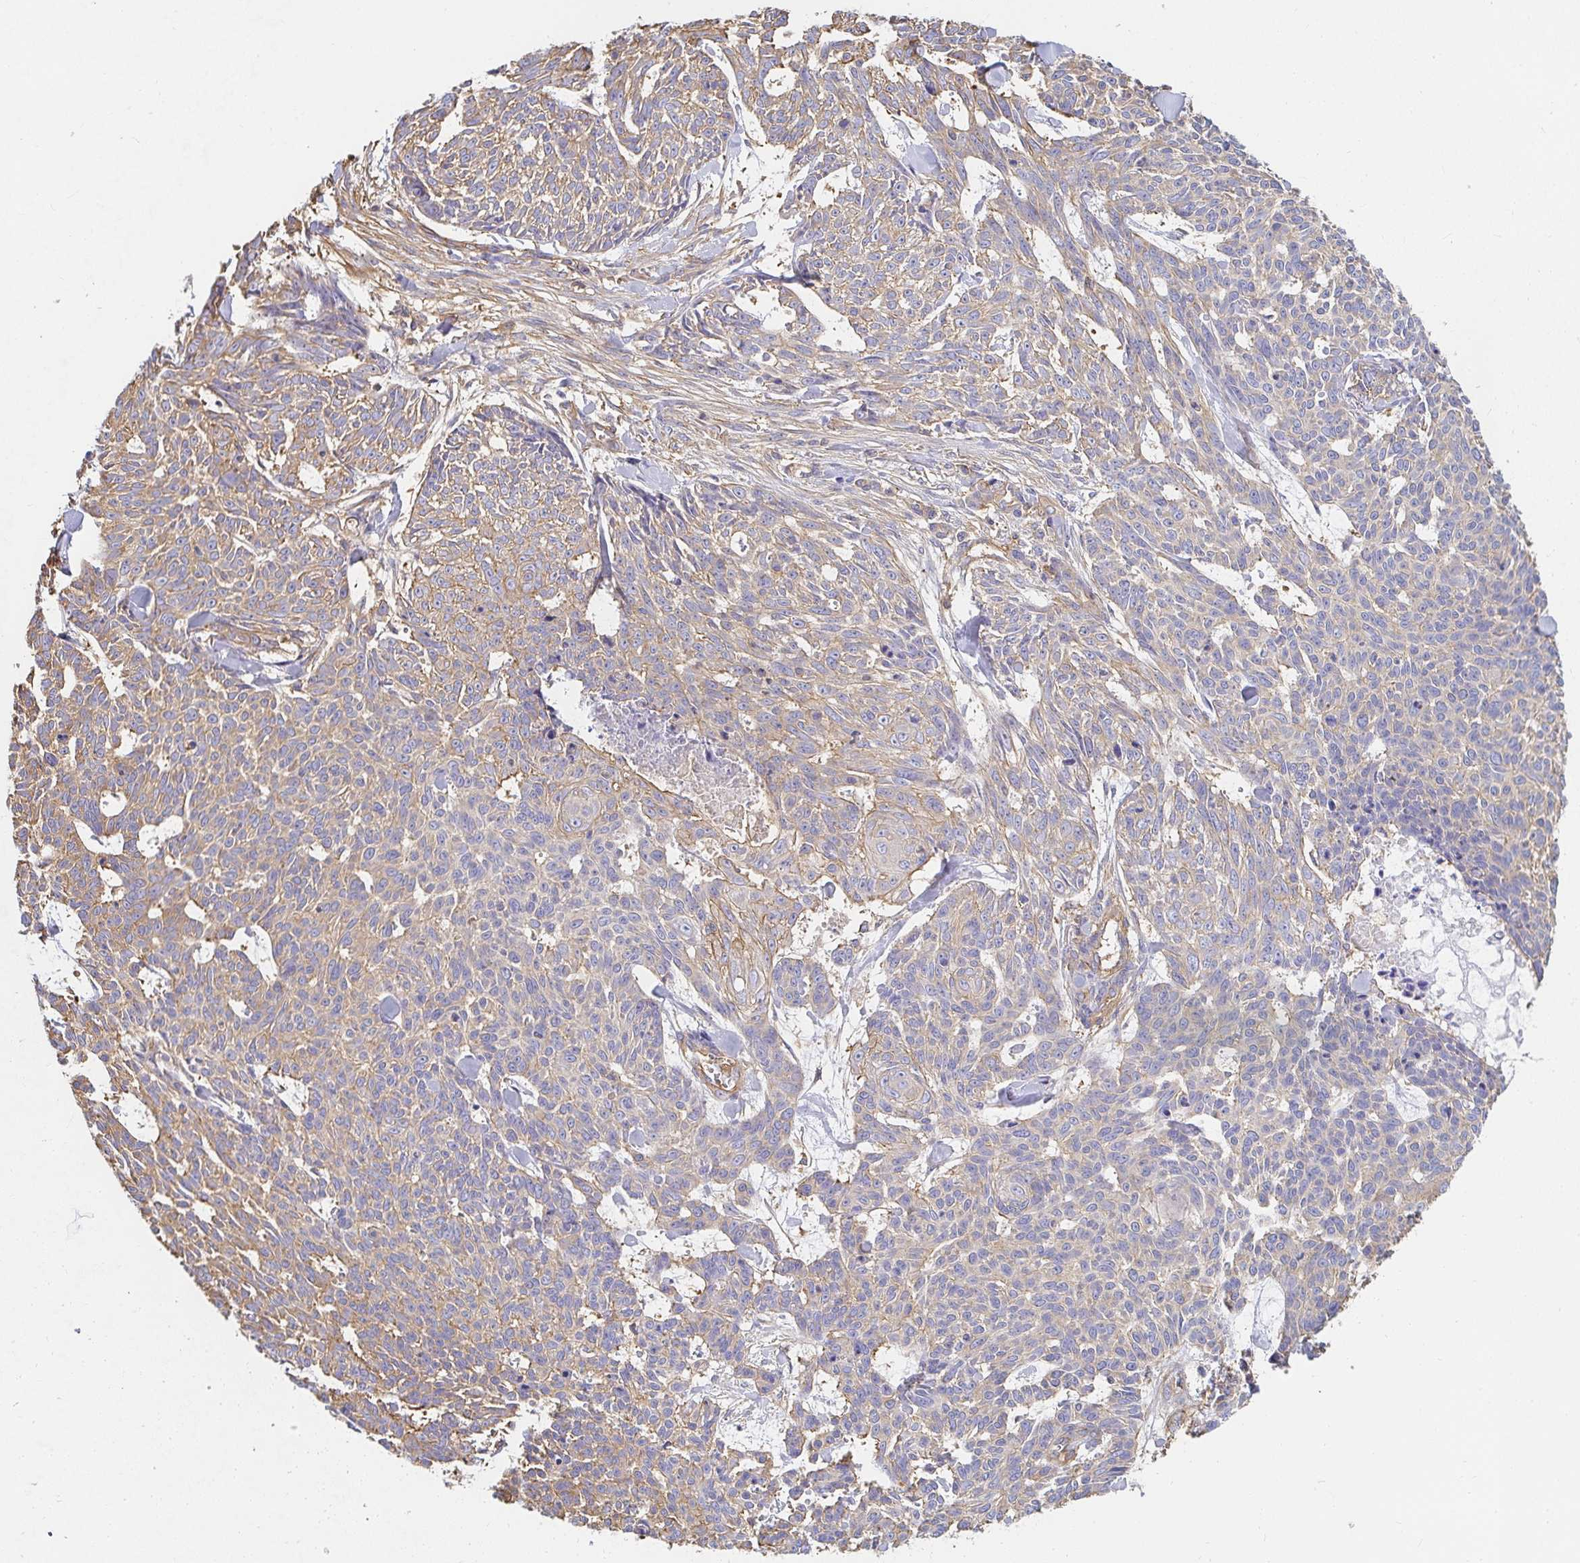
{"staining": {"intensity": "moderate", "quantity": "25%-75%", "location": "cytoplasmic/membranous"}, "tissue": "skin cancer", "cell_type": "Tumor cells", "image_type": "cancer", "snomed": [{"axis": "morphology", "description": "Basal cell carcinoma"}, {"axis": "topography", "description": "Skin"}], "caption": "Skin cancer (basal cell carcinoma) tissue demonstrates moderate cytoplasmic/membranous staining in approximately 25%-75% of tumor cells", "gene": "TSPAN19", "patient": {"sex": "female", "age": 93}}